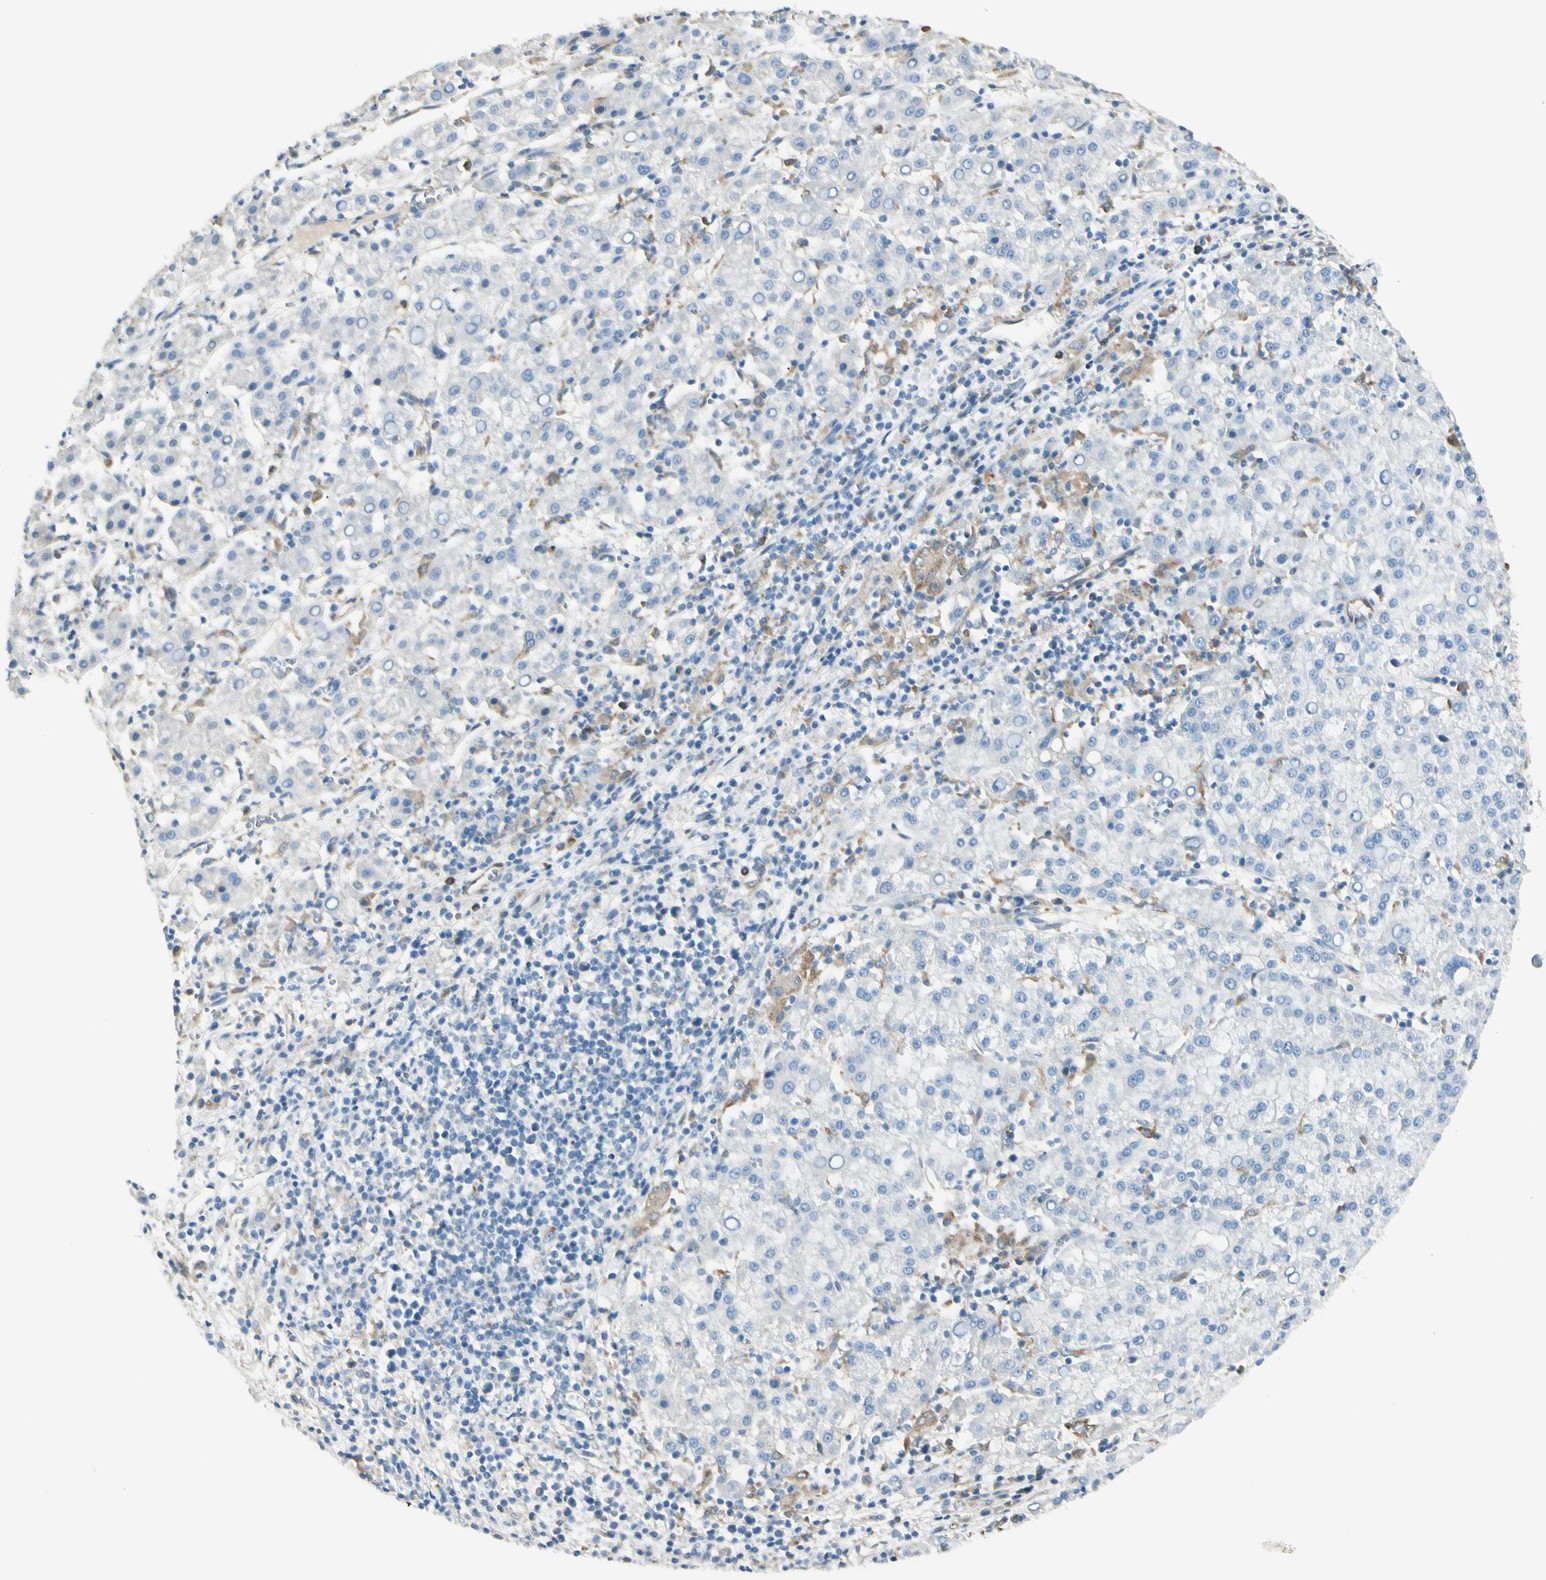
{"staining": {"intensity": "negative", "quantity": "none", "location": "none"}, "tissue": "liver cancer", "cell_type": "Tumor cells", "image_type": "cancer", "snomed": [{"axis": "morphology", "description": "Carcinoma, Hepatocellular, NOS"}, {"axis": "topography", "description": "Liver"}], "caption": "Protein analysis of liver cancer reveals no significant expression in tumor cells.", "gene": "LPCAT2", "patient": {"sex": "female", "age": 58}}